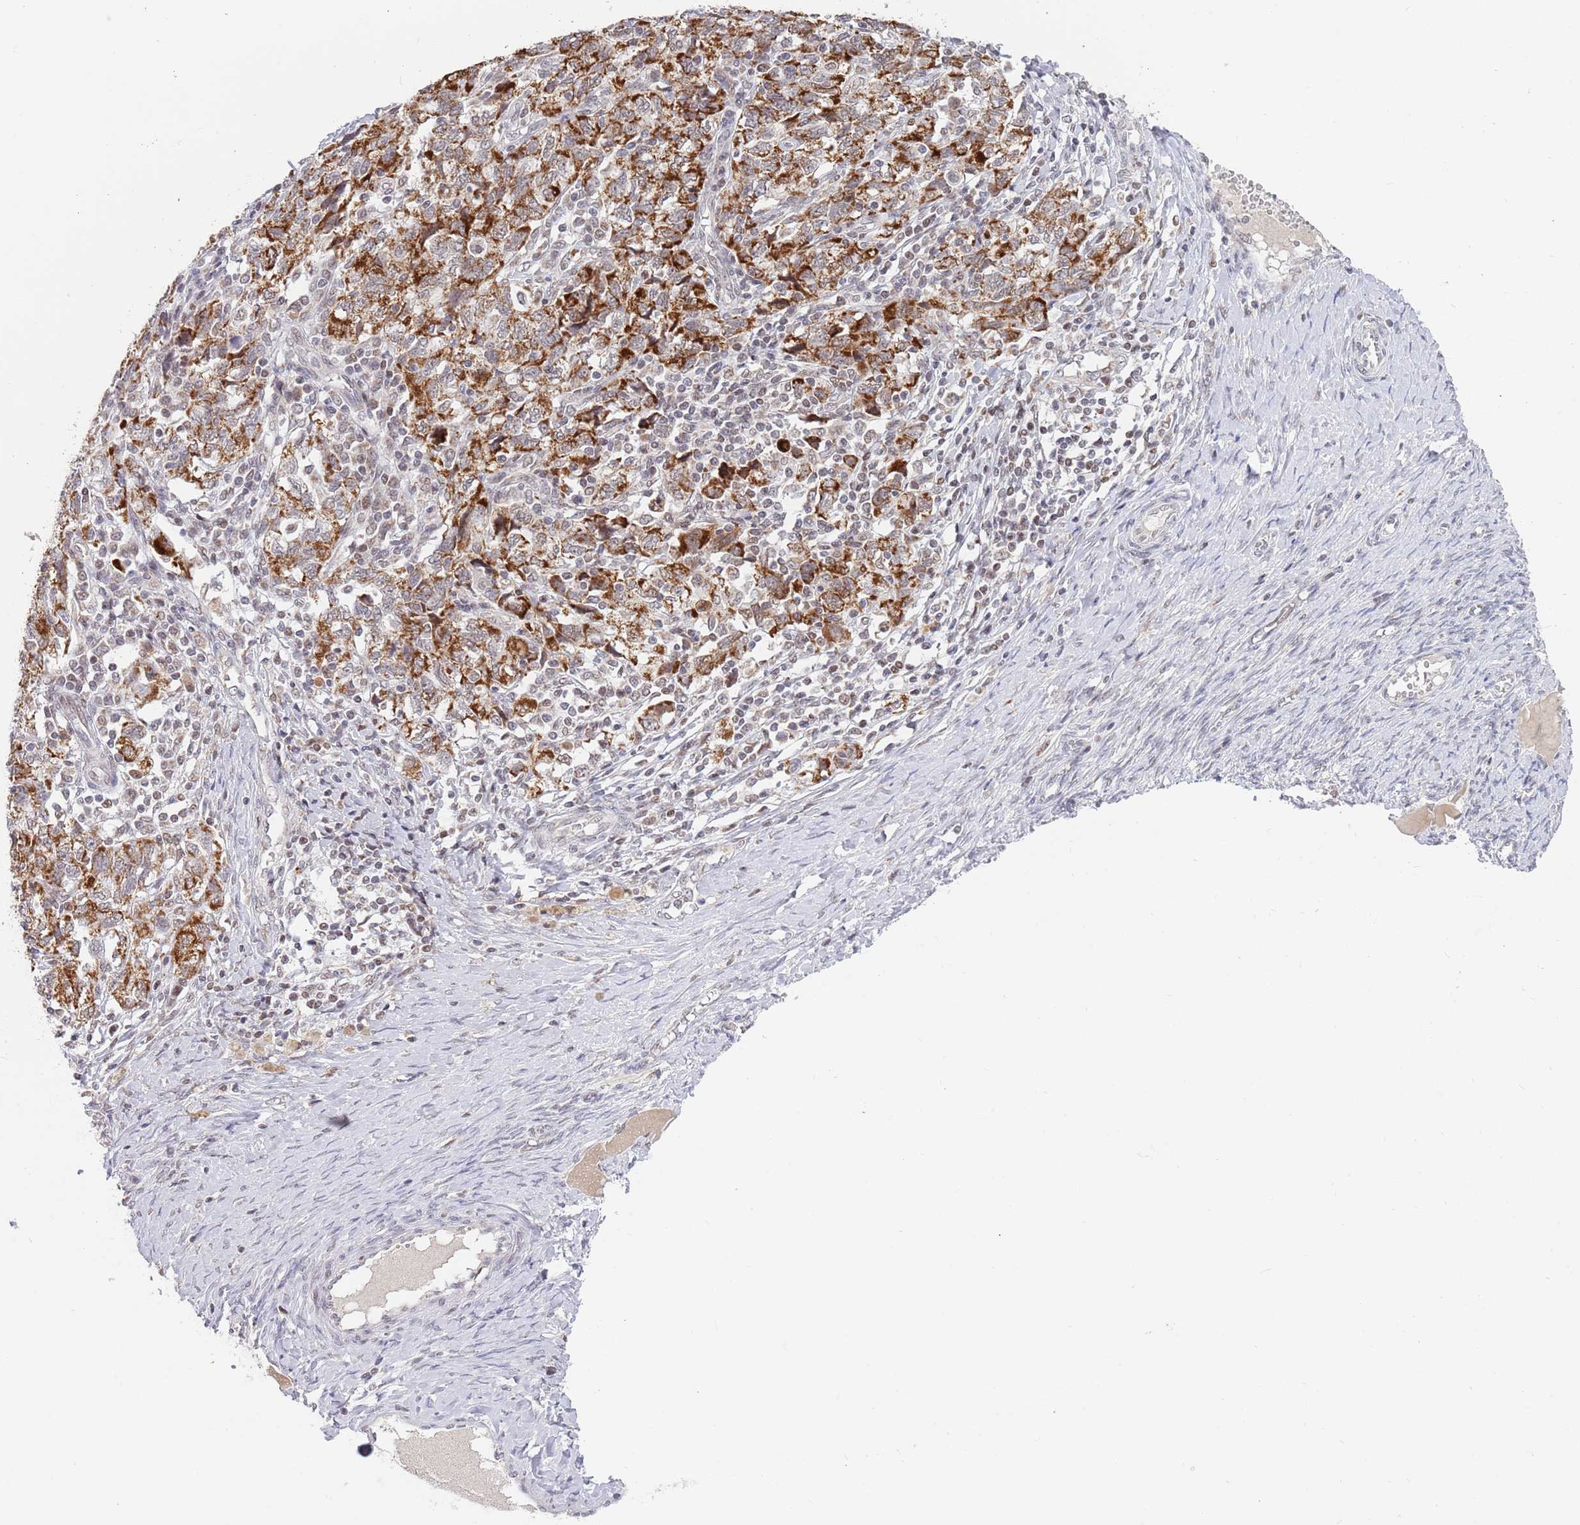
{"staining": {"intensity": "strong", "quantity": "25%-75%", "location": "cytoplasmic/membranous"}, "tissue": "ovarian cancer", "cell_type": "Tumor cells", "image_type": "cancer", "snomed": [{"axis": "morphology", "description": "Carcinoma, NOS"}, {"axis": "morphology", "description": "Cystadenocarcinoma, serous, NOS"}, {"axis": "topography", "description": "Ovary"}], "caption": "Ovarian serous cystadenocarcinoma was stained to show a protein in brown. There is high levels of strong cytoplasmic/membranous positivity in about 25%-75% of tumor cells. (Brightfield microscopy of DAB IHC at high magnification).", "gene": "TIMM13", "patient": {"sex": "female", "age": 69}}